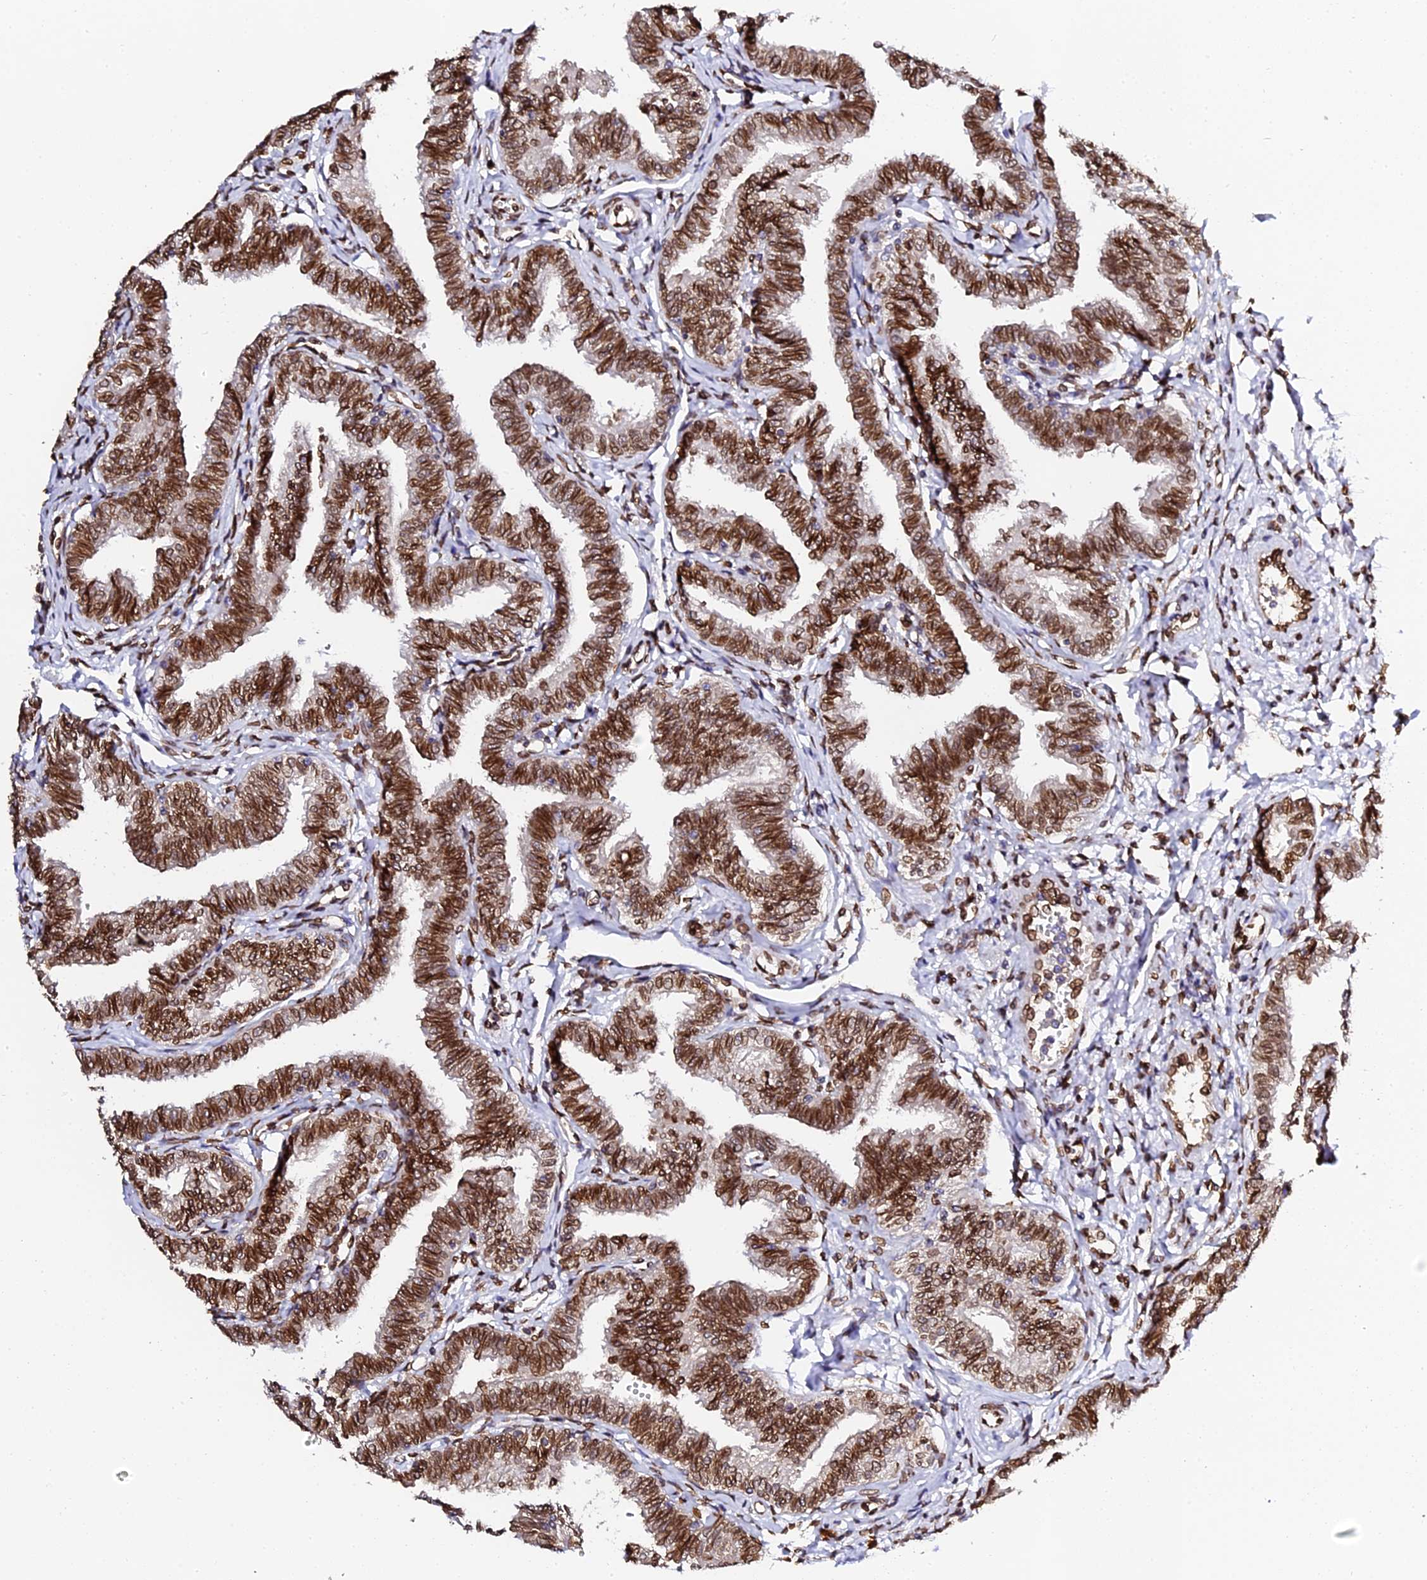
{"staining": {"intensity": "strong", "quantity": ">75%", "location": "cytoplasmic/membranous,nuclear"}, "tissue": "fallopian tube", "cell_type": "Glandular cells", "image_type": "normal", "snomed": [{"axis": "morphology", "description": "Normal tissue, NOS"}, {"axis": "topography", "description": "Fallopian tube"}, {"axis": "topography", "description": "Ovary"}], "caption": "Immunohistochemistry (IHC) (DAB) staining of benign fallopian tube shows strong cytoplasmic/membranous,nuclear protein positivity in about >75% of glandular cells.", "gene": "ANAPC5", "patient": {"sex": "female", "age": 23}}